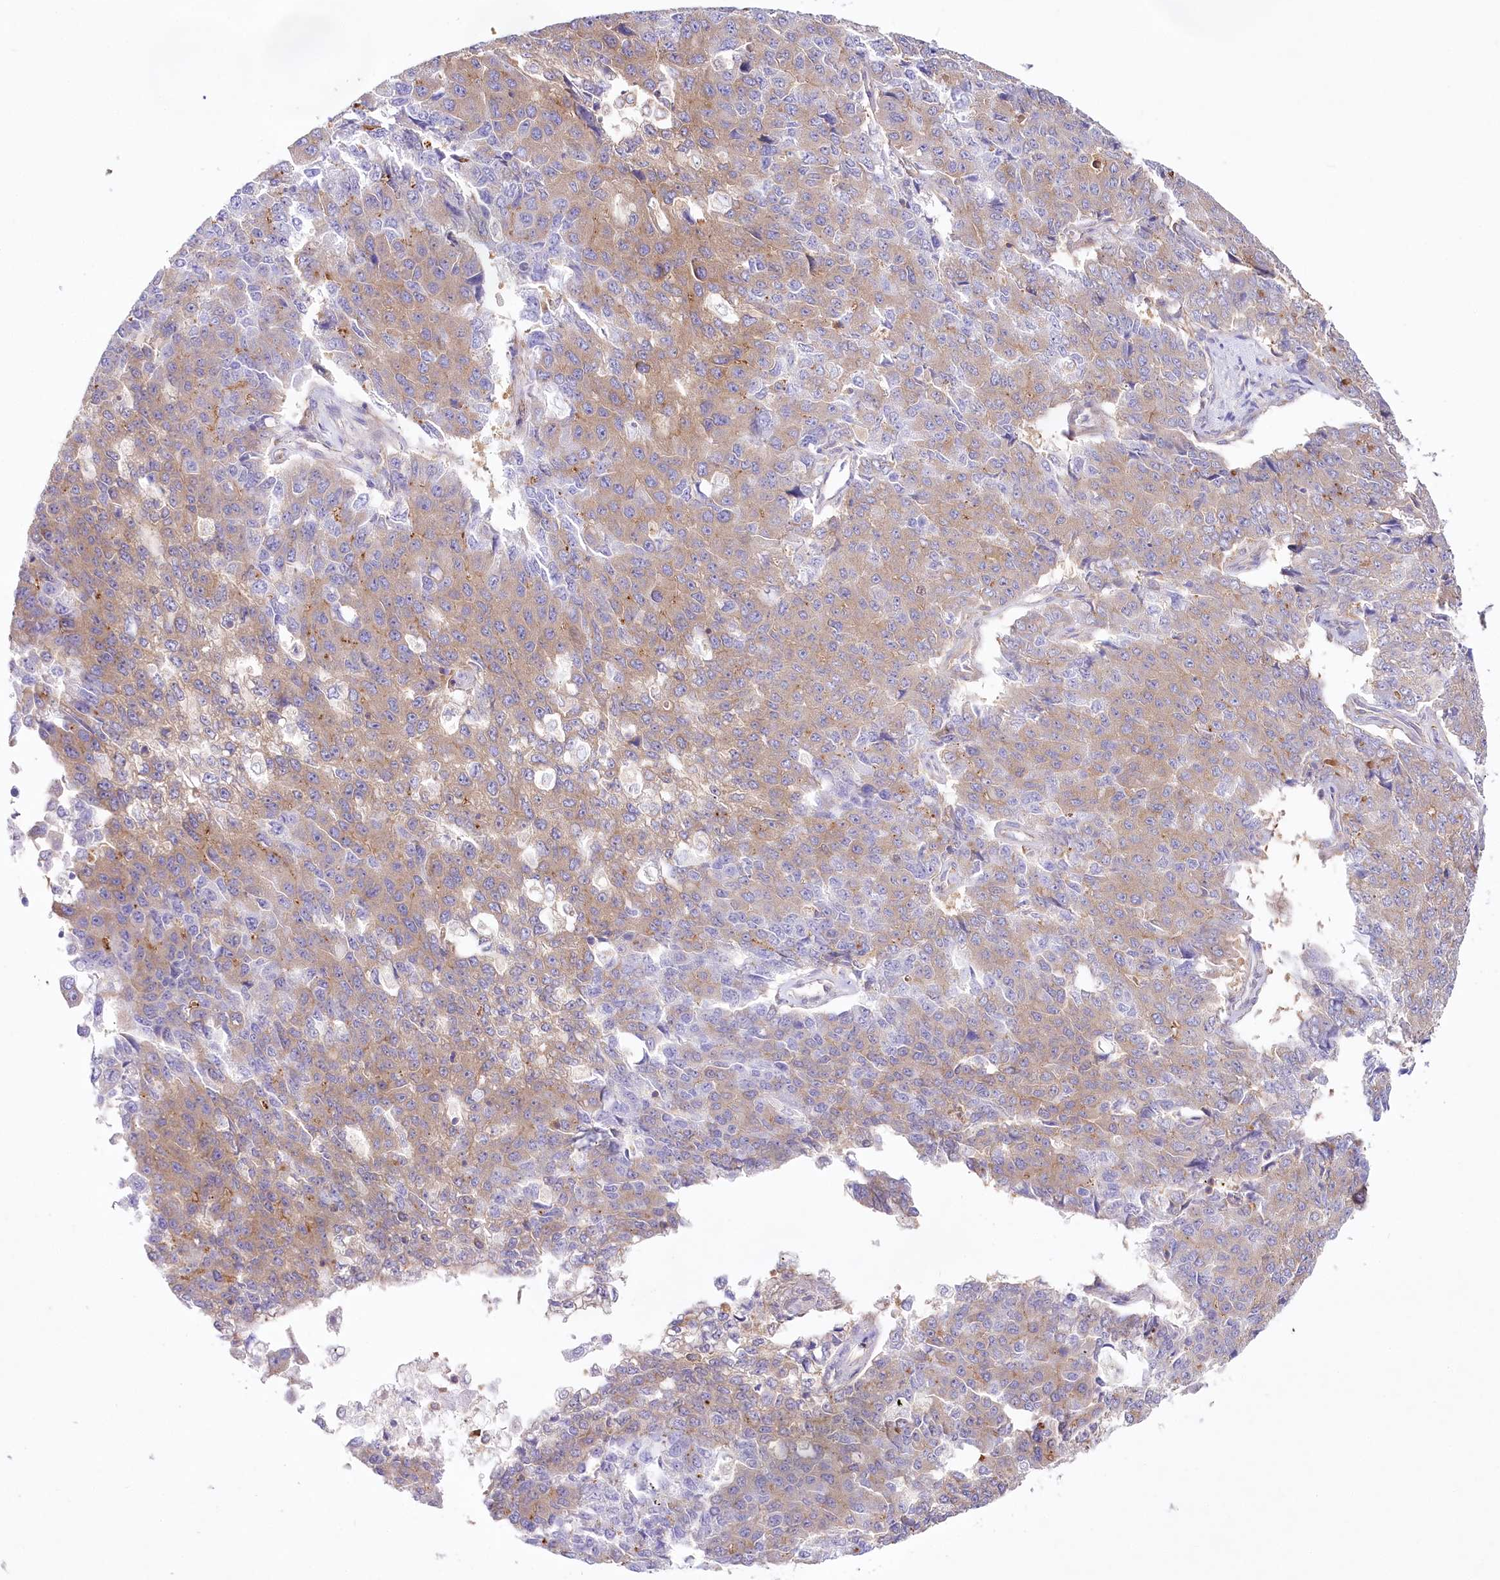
{"staining": {"intensity": "weak", "quantity": ">75%", "location": "cytoplasmic/membranous"}, "tissue": "pancreatic cancer", "cell_type": "Tumor cells", "image_type": "cancer", "snomed": [{"axis": "morphology", "description": "Adenocarcinoma, NOS"}, {"axis": "topography", "description": "Pancreas"}], "caption": "Immunohistochemistry (IHC) (DAB (3,3'-diaminobenzidine)) staining of pancreatic cancer demonstrates weak cytoplasmic/membranous protein expression in about >75% of tumor cells.", "gene": "ABRAXAS2", "patient": {"sex": "male", "age": 50}}